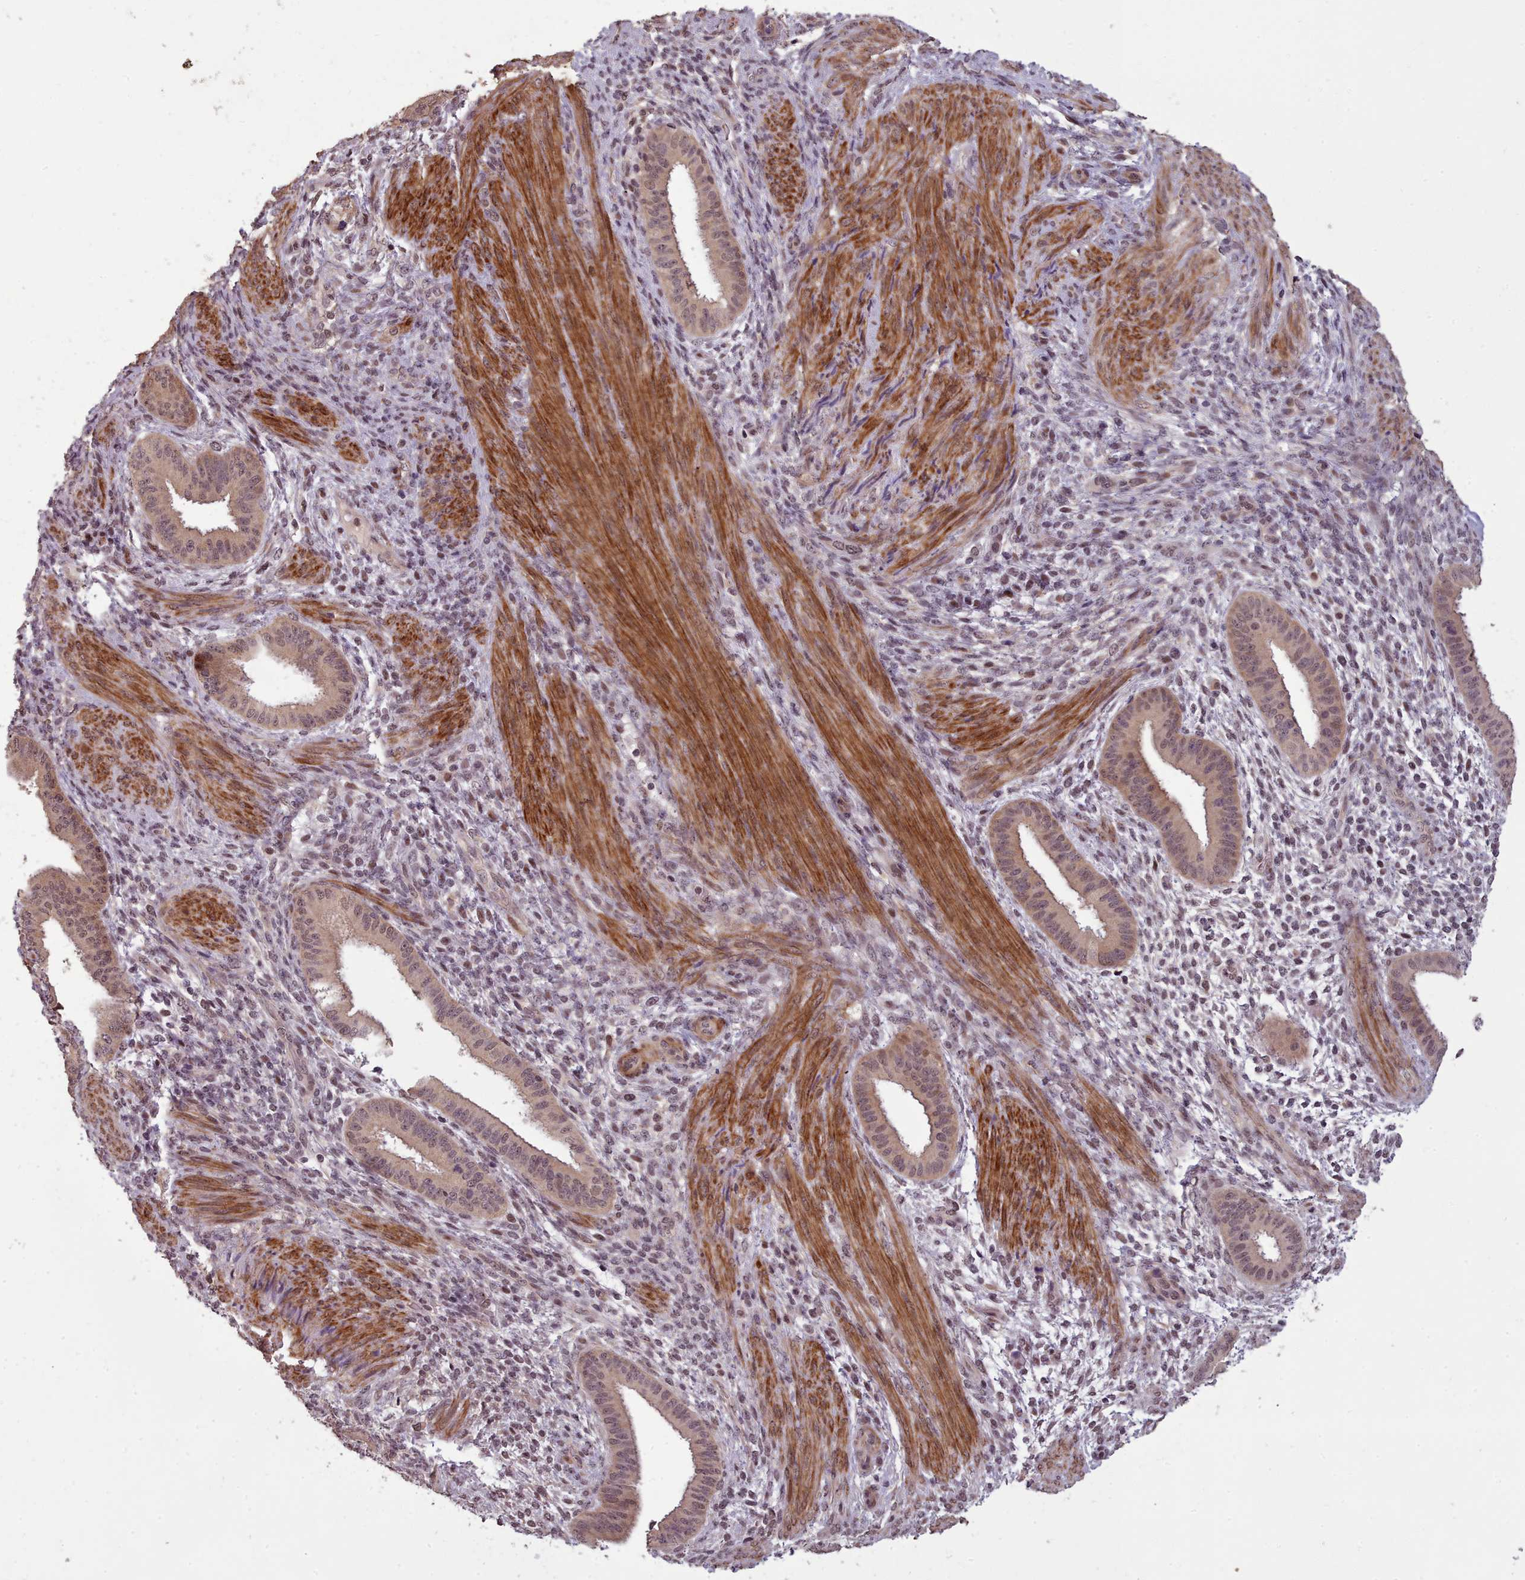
{"staining": {"intensity": "moderate", "quantity": "<25%", "location": "nuclear"}, "tissue": "endometrium", "cell_type": "Cells in endometrial stroma", "image_type": "normal", "snomed": [{"axis": "morphology", "description": "Normal tissue, NOS"}, {"axis": "topography", "description": "Endometrium"}], "caption": "Endometrium was stained to show a protein in brown. There is low levels of moderate nuclear staining in about <25% of cells in endometrial stroma. (IHC, brightfield microscopy, high magnification).", "gene": "CDC6", "patient": {"sex": "female", "age": 36}}